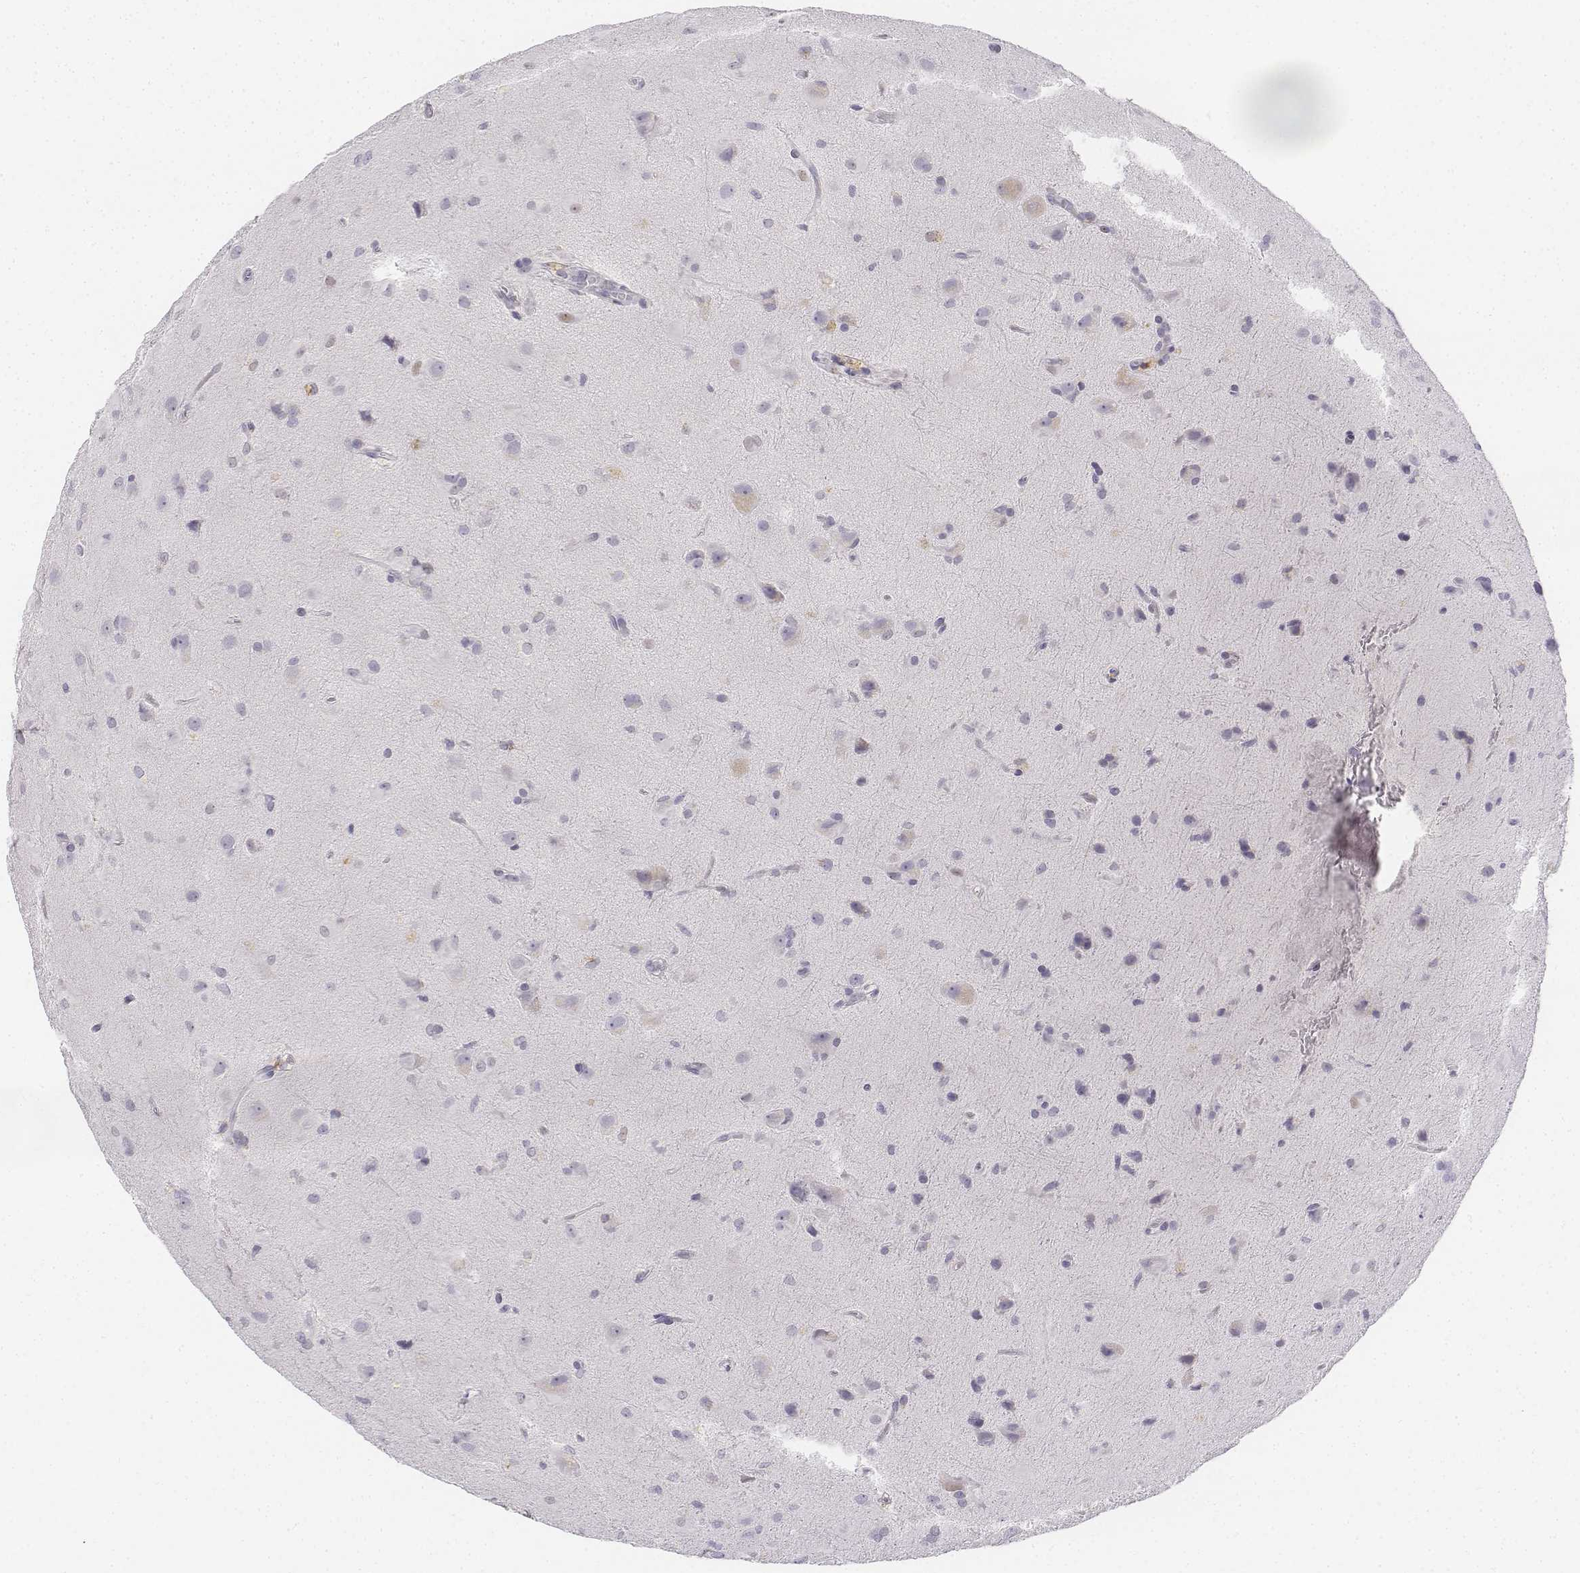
{"staining": {"intensity": "negative", "quantity": "none", "location": "none"}, "tissue": "glioma", "cell_type": "Tumor cells", "image_type": "cancer", "snomed": [{"axis": "morphology", "description": "Glioma, malignant, Low grade"}, {"axis": "topography", "description": "Brain"}], "caption": "Immunohistochemistry of glioma reveals no positivity in tumor cells. The staining is performed using DAB (3,3'-diaminobenzidine) brown chromogen with nuclei counter-stained in using hematoxylin.", "gene": "UCN2", "patient": {"sex": "male", "age": 58}}